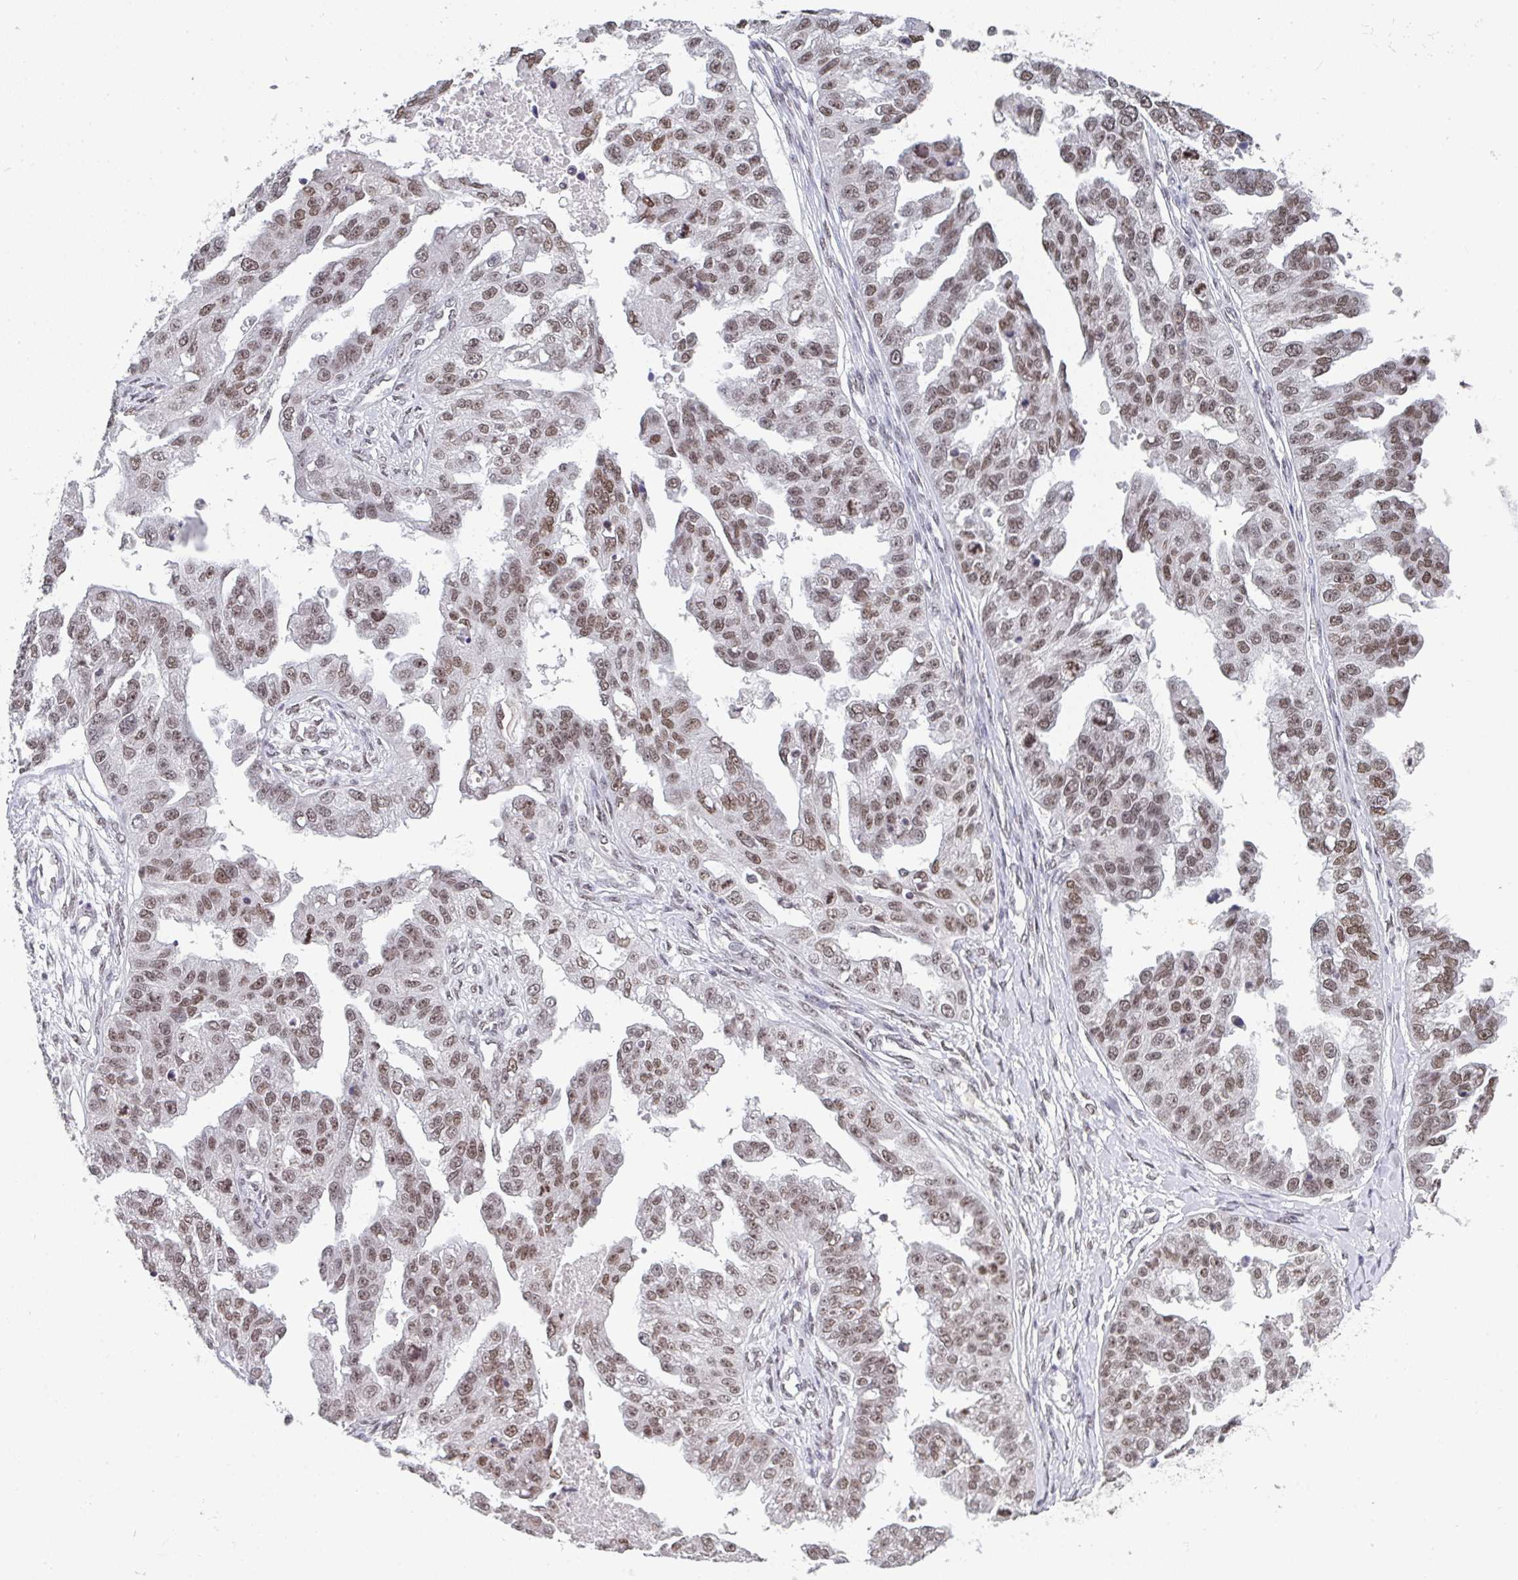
{"staining": {"intensity": "moderate", "quantity": ">75%", "location": "nuclear"}, "tissue": "ovarian cancer", "cell_type": "Tumor cells", "image_type": "cancer", "snomed": [{"axis": "morphology", "description": "Cystadenocarcinoma, serous, NOS"}, {"axis": "topography", "description": "Ovary"}], "caption": "Immunohistochemical staining of human ovarian serous cystadenocarcinoma shows moderate nuclear protein staining in approximately >75% of tumor cells.", "gene": "DKC1", "patient": {"sex": "female", "age": 58}}